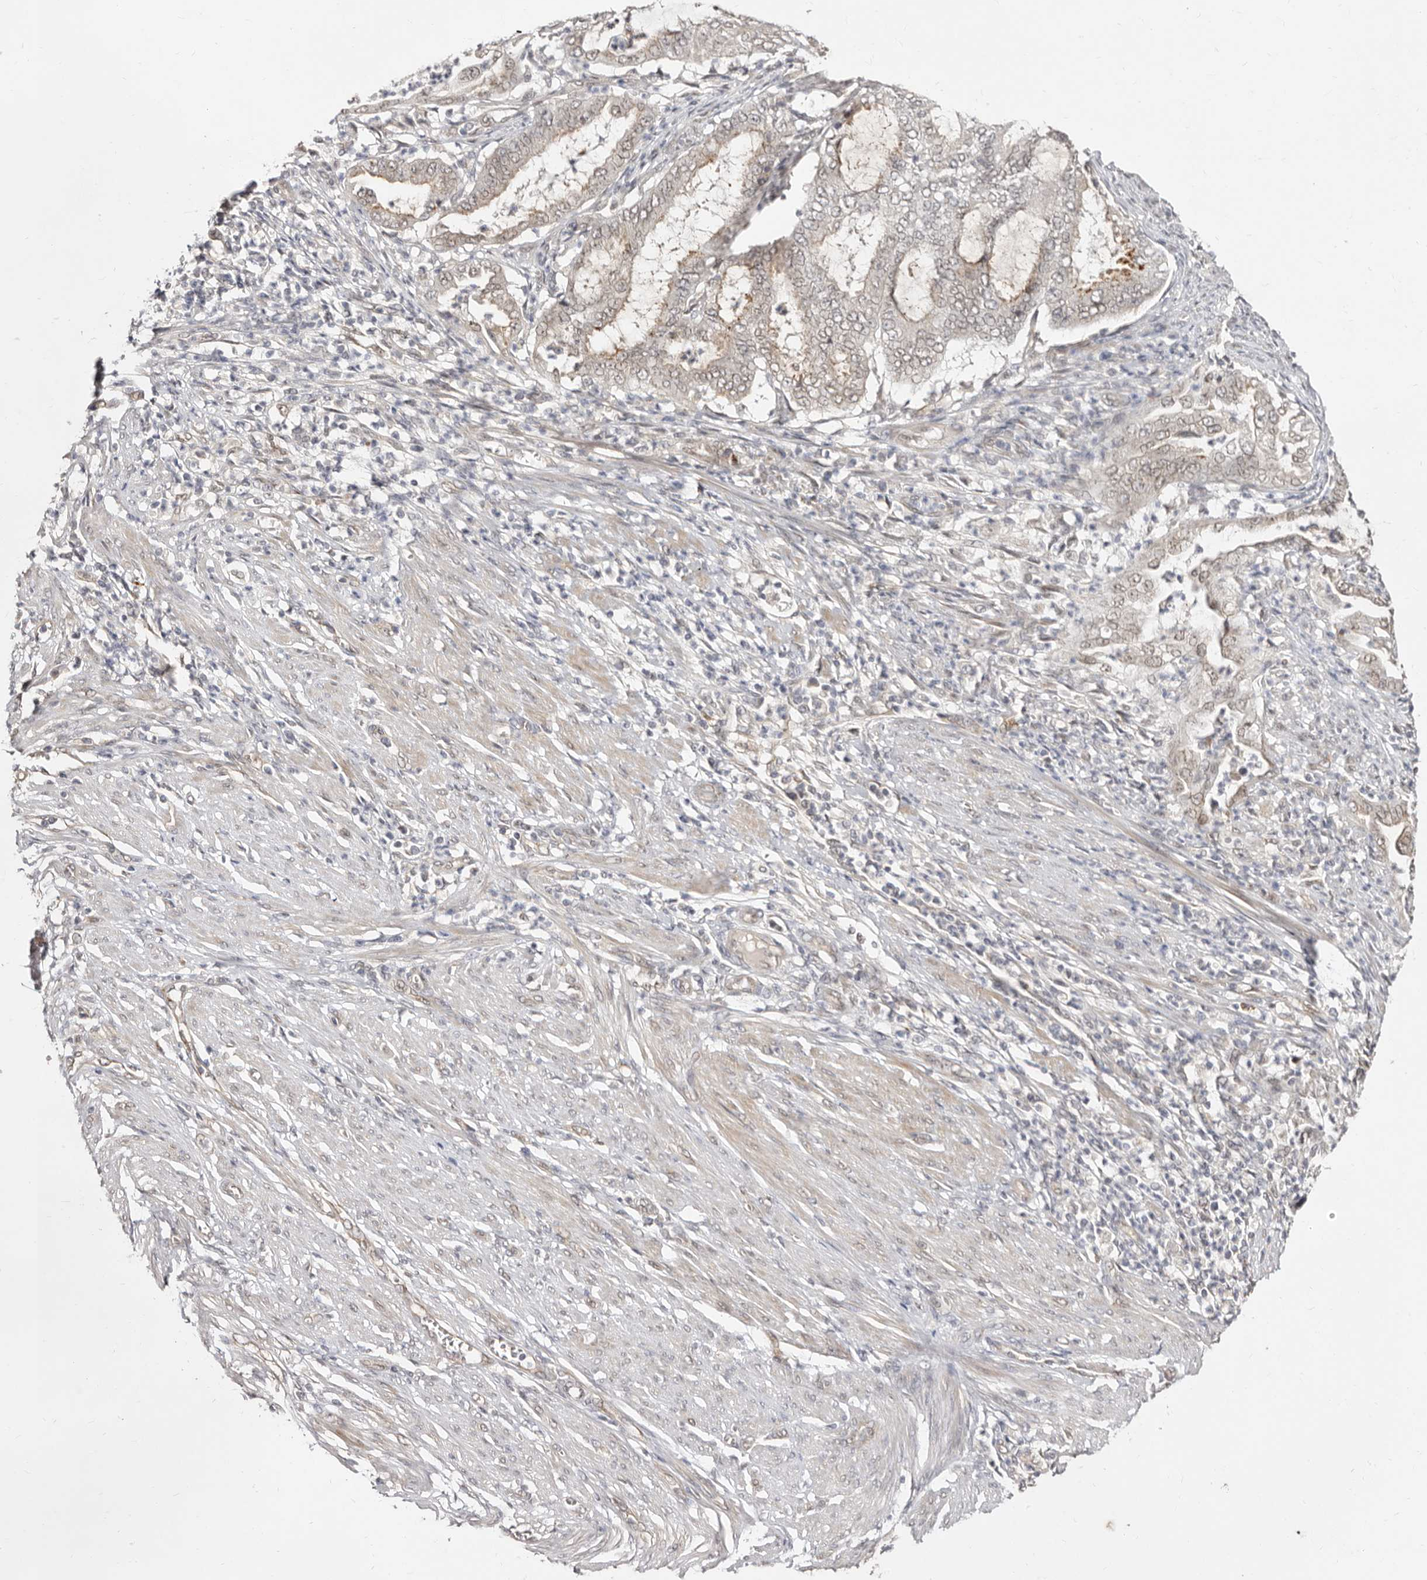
{"staining": {"intensity": "weak", "quantity": "25%-75%", "location": "nuclear"}, "tissue": "endometrial cancer", "cell_type": "Tumor cells", "image_type": "cancer", "snomed": [{"axis": "morphology", "description": "Adenocarcinoma, NOS"}, {"axis": "topography", "description": "Endometrium"}], "caption": "This is an image of IHC staining of endometrial cancer, which shows weak expression in the nuclear of tumor cells.", "gene": "LCORL", "patient": {"sex": "female", "age": 51}}